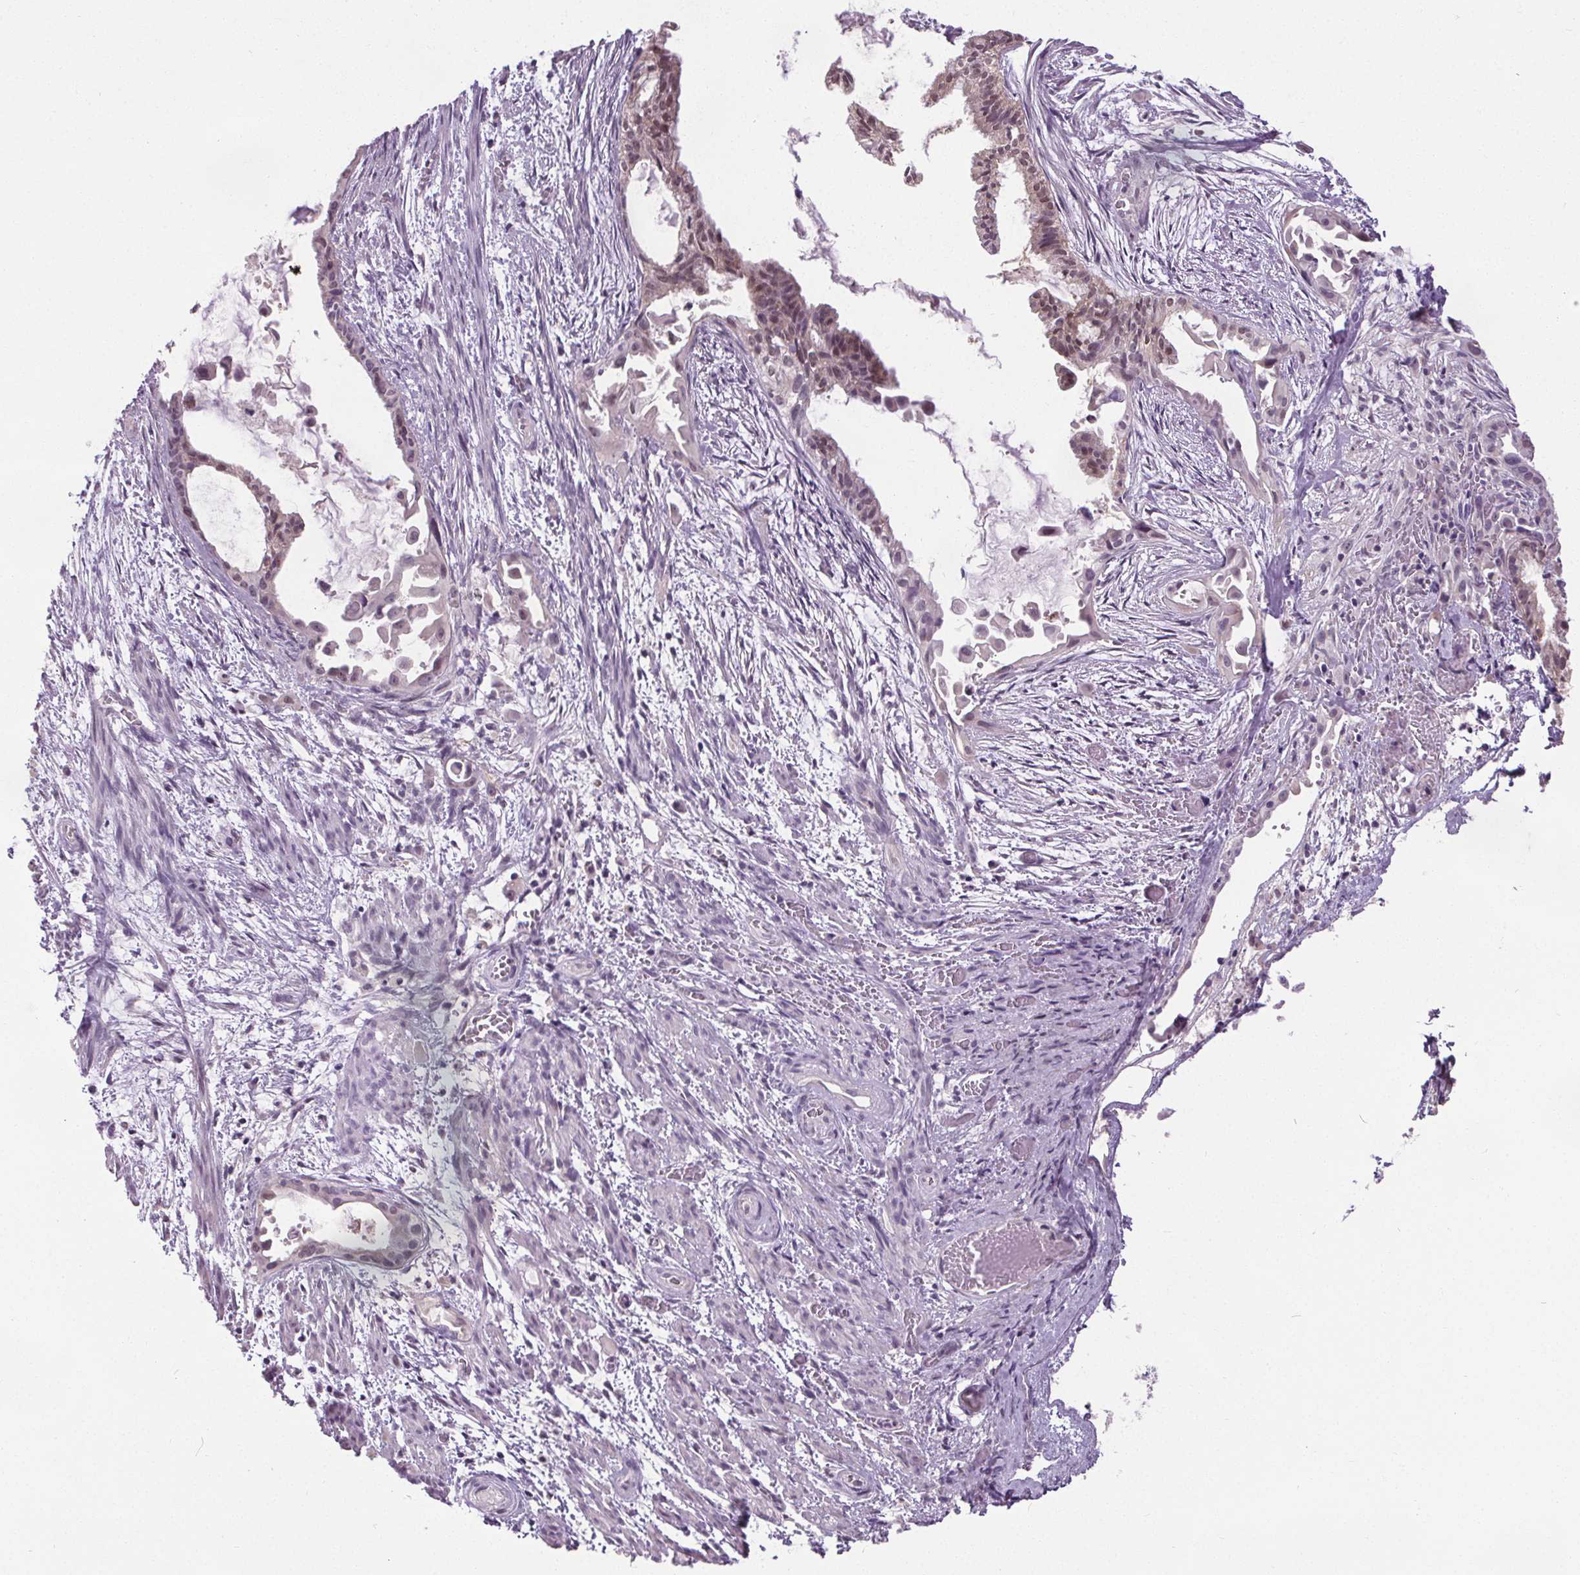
{"staining": {"intensity": "weak", "quantity": "<25%", "location": "nuclear"}, "tissue": "endometrial cancer", "cell_type": "Tumor cells", "image_type": "cancer", "snomed": [{"axis": "morphology", "description": "Adenocarcinoma, NOS"}, {"axis": "topography", "description": "Endometrium"}], "caption": "This photomicrograph is of adenocarcinoma (endometrial) stained with immunohistochemistry to label a protein in brown with the nuclei are counter-stained blue. There is no staining in tumor cells. The staining was performed using DAB to visualize the protein expression in brown, while the nuclei were stained in blue with hematoxylin (Magnification: 20x).", "gene": "SLC2A9", "patient": {"sex": "female", "age": 86}}